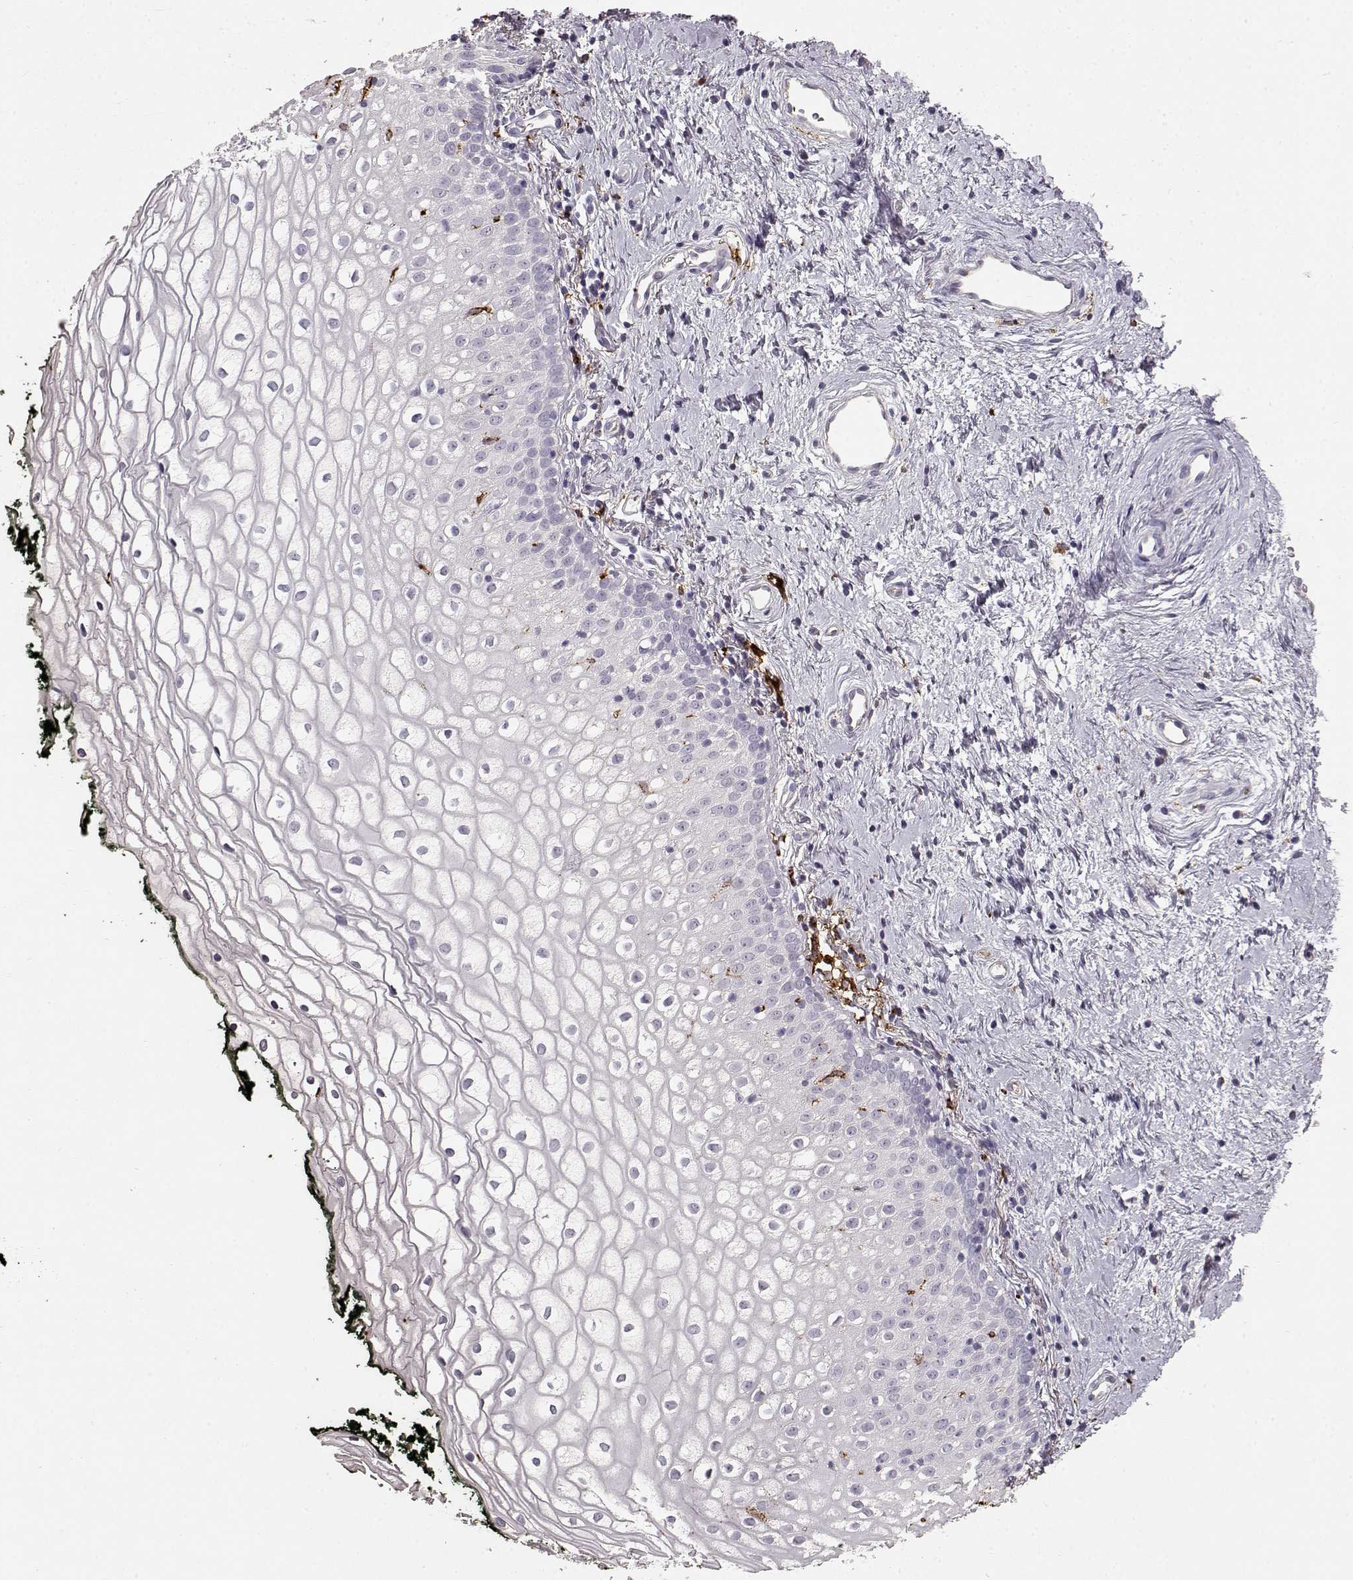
{"staining": {"intensity": "negative", "quantity": "none", "location": "none"}, "tissue": "vagina", "cell_type": "Squamous epithelial cells", "image_type": "normal", "snomed": [{"axis": "morphology", "description": "Normal tissue, NOS"}, {"axis": "topography", "description": "Vagina"}], "caption": "High magnification brightfield microscopy of normal vagina stained with DAB (brown) and counterstained with hematoxylin (blue): squamous epithelial cells show no significant staining.", "gene": "CCNF", "patient": {"sex": "female", "age": 47}}